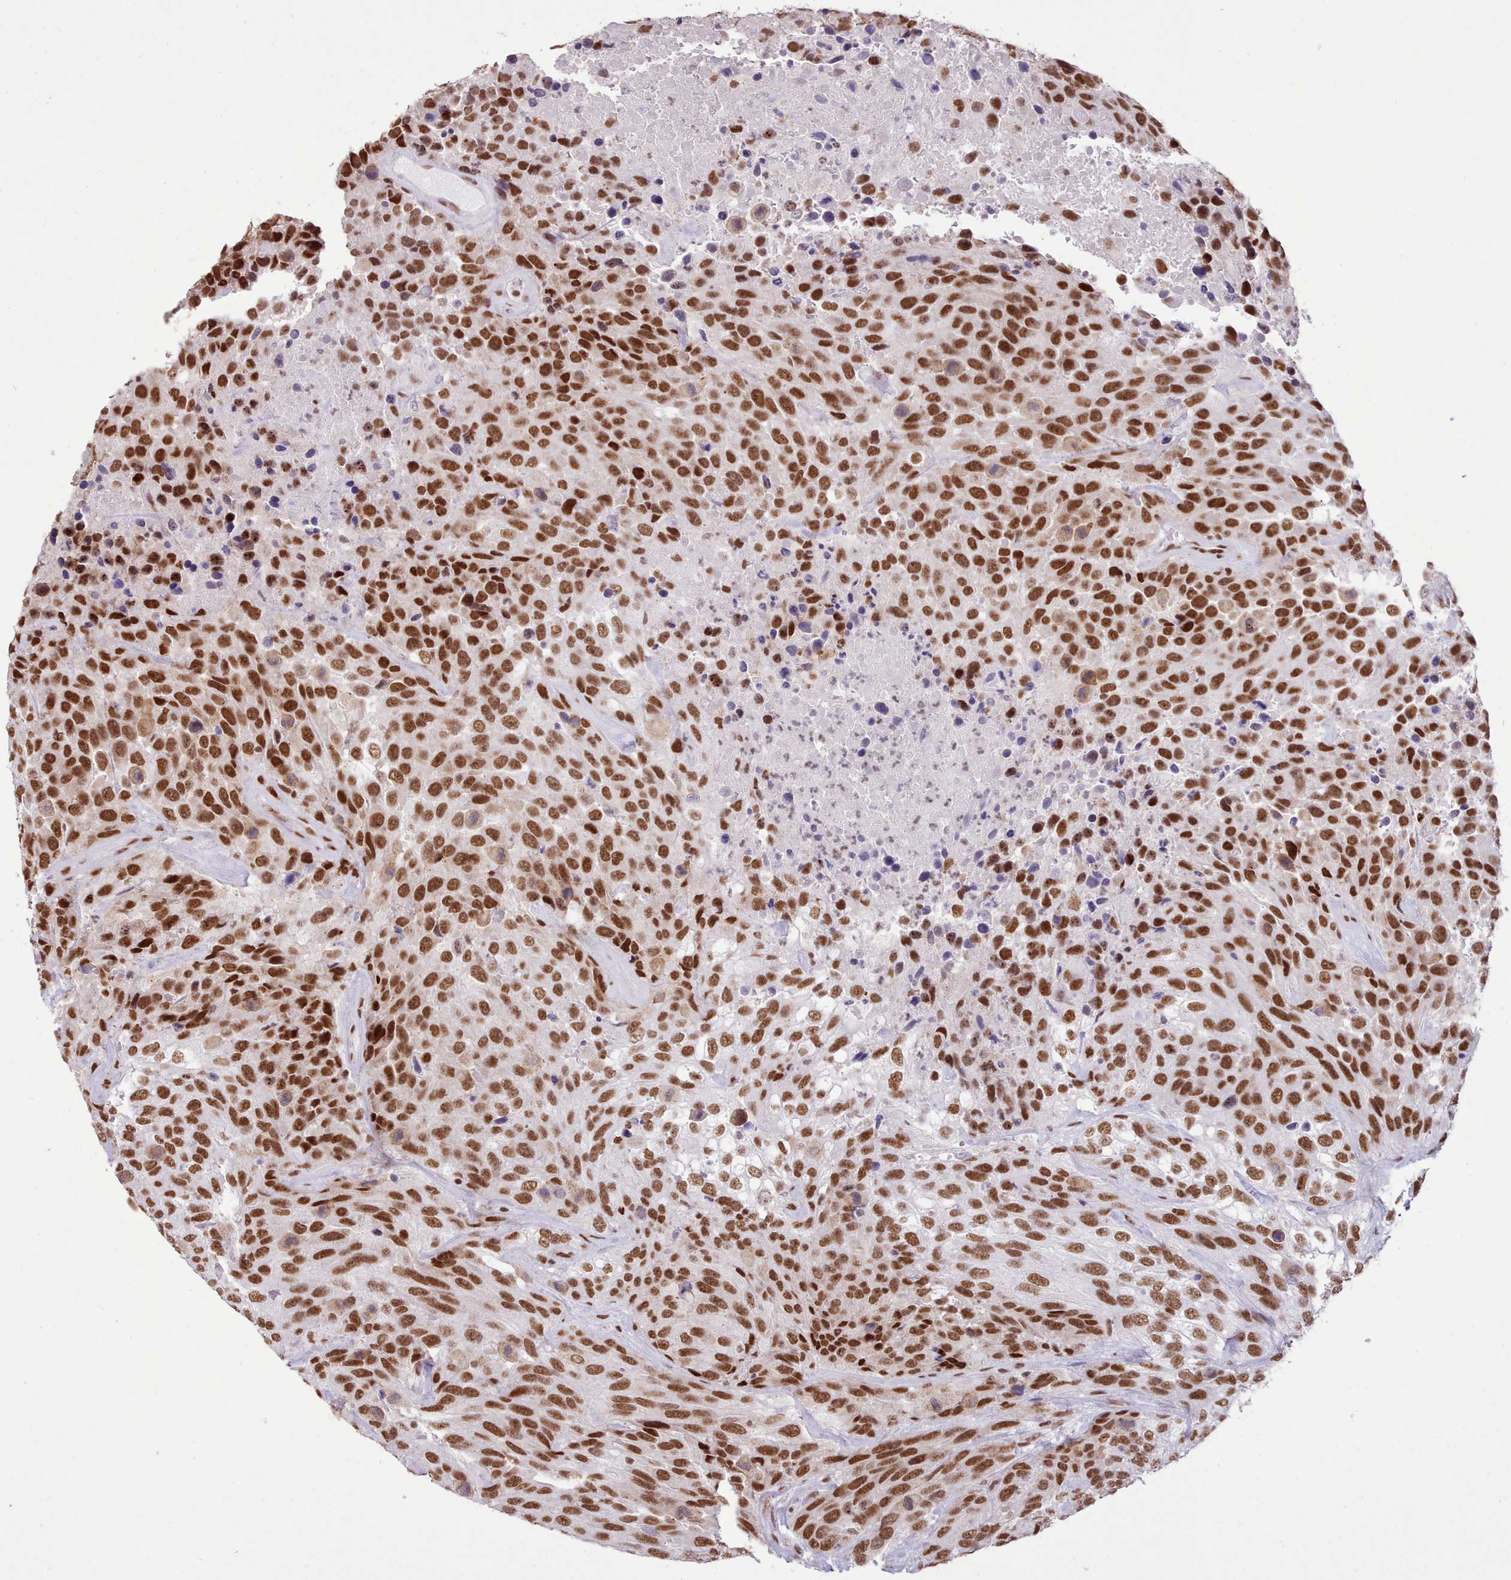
{"staining": {"intensity": "strong", "quantity": ">75%", "location": "nuclear"}, "tissue": "urothelial cancer", "cell_type": "Tumor cells", "image_type": "cancer", "snomed": [{"axis": "morphology", "description": "Urothelial carcinoma, High grade"}, {"axis": "topography", "description": "Urinary bladder"}], "caption": "Strong nuclear positivity for a protein is present in about >75% of tumor cells of urothelial cancer using immunohistochemistry (IHC).", "gene": "TAF15", "patient": {"sex": "female", "age": 70}}